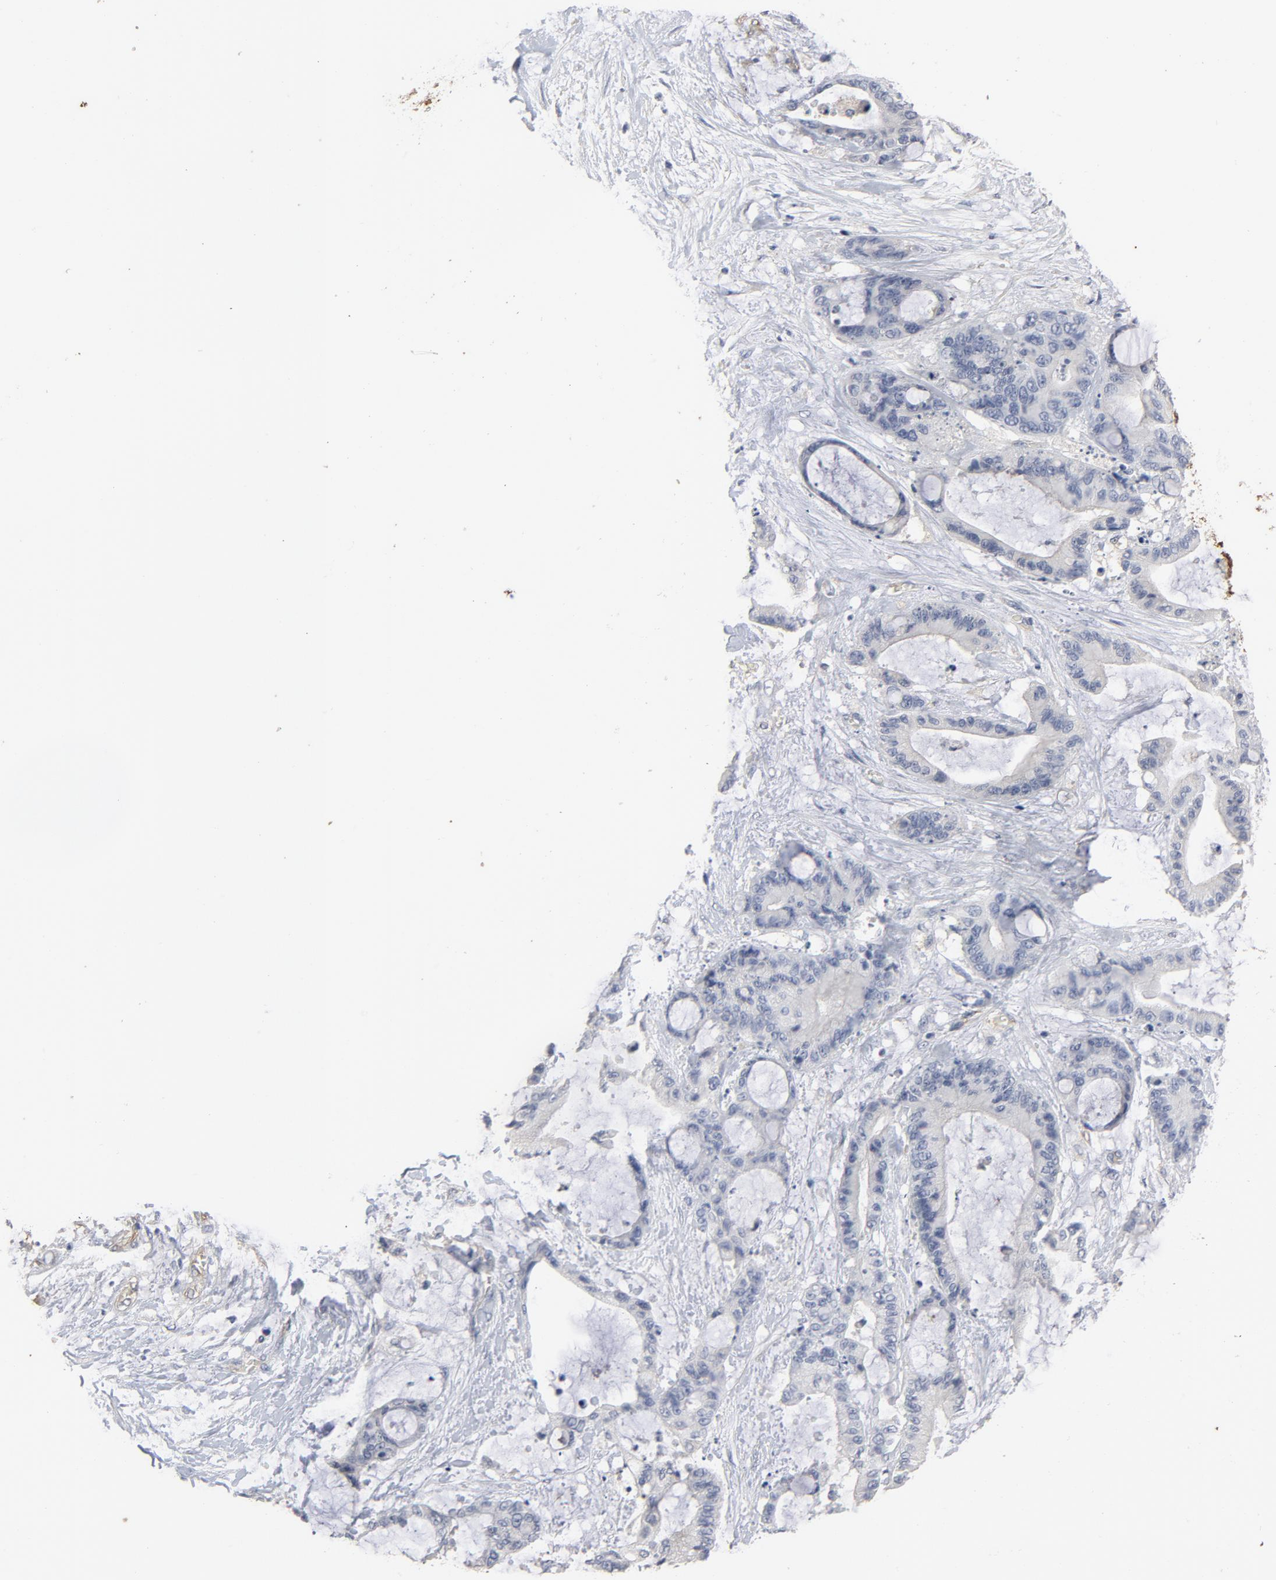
{"staining": {"intensity": "negative", "quantity": "none", "location": "none"}, "tissue": "liver cancer", "cell_type": "Tumor cells", "image_type": "cancer", "snomed": [{"axis": "morphology", "description": "Cholangiocarcinoma"}, {"axis": "topography", "description": "Liver"}], "caption": "This is a image of immunohistochemistry (IHC) staining of liver cholangiocarcinoma, which shows no positivity in tumor cells.", "gene": "KDR", "patient": {"sex": "female", "age": 73}}